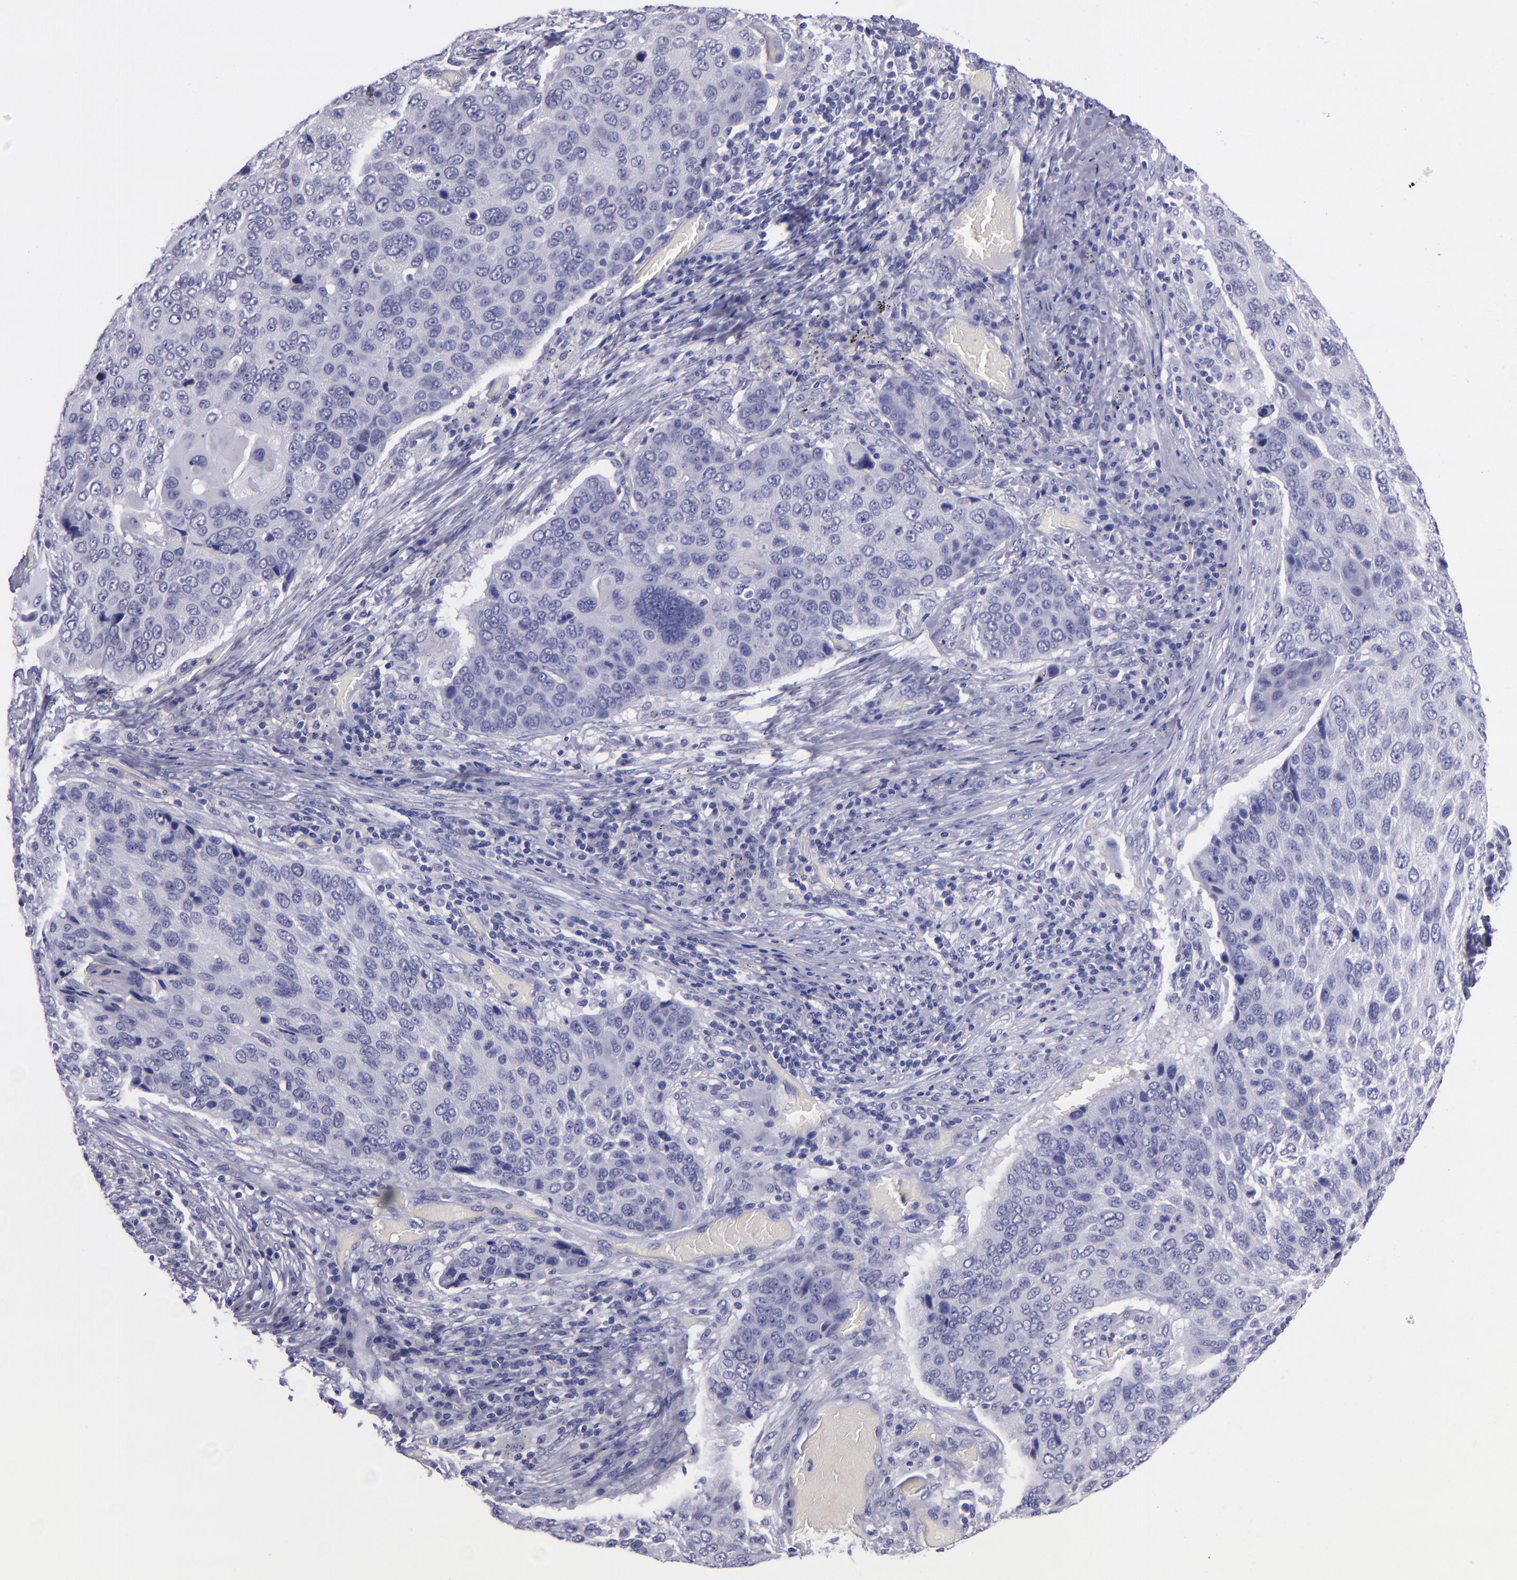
{"staining": {"intensity": "negative", "quantity": "none", "location": "none"}, "tissue": "lung cancer", "cell_type": "Tumor cells", "image_type": "cancer", "snomed": [{"axis": "morphology", "description": "Squamous cell carcinoma, NOS"}, {"axis": "topography", "description": "Lung"}], "caption": "Immunohistochemistry (IHC) histopathology image of neoplastic tissue: human lung squamous cell carcinoma stained with DAB (3,3'-diaminobenzidine) displays no significant protein expression in tumor cells.", "gene": "TNNT3", "patient": {"sex": "male", "age": 68}}